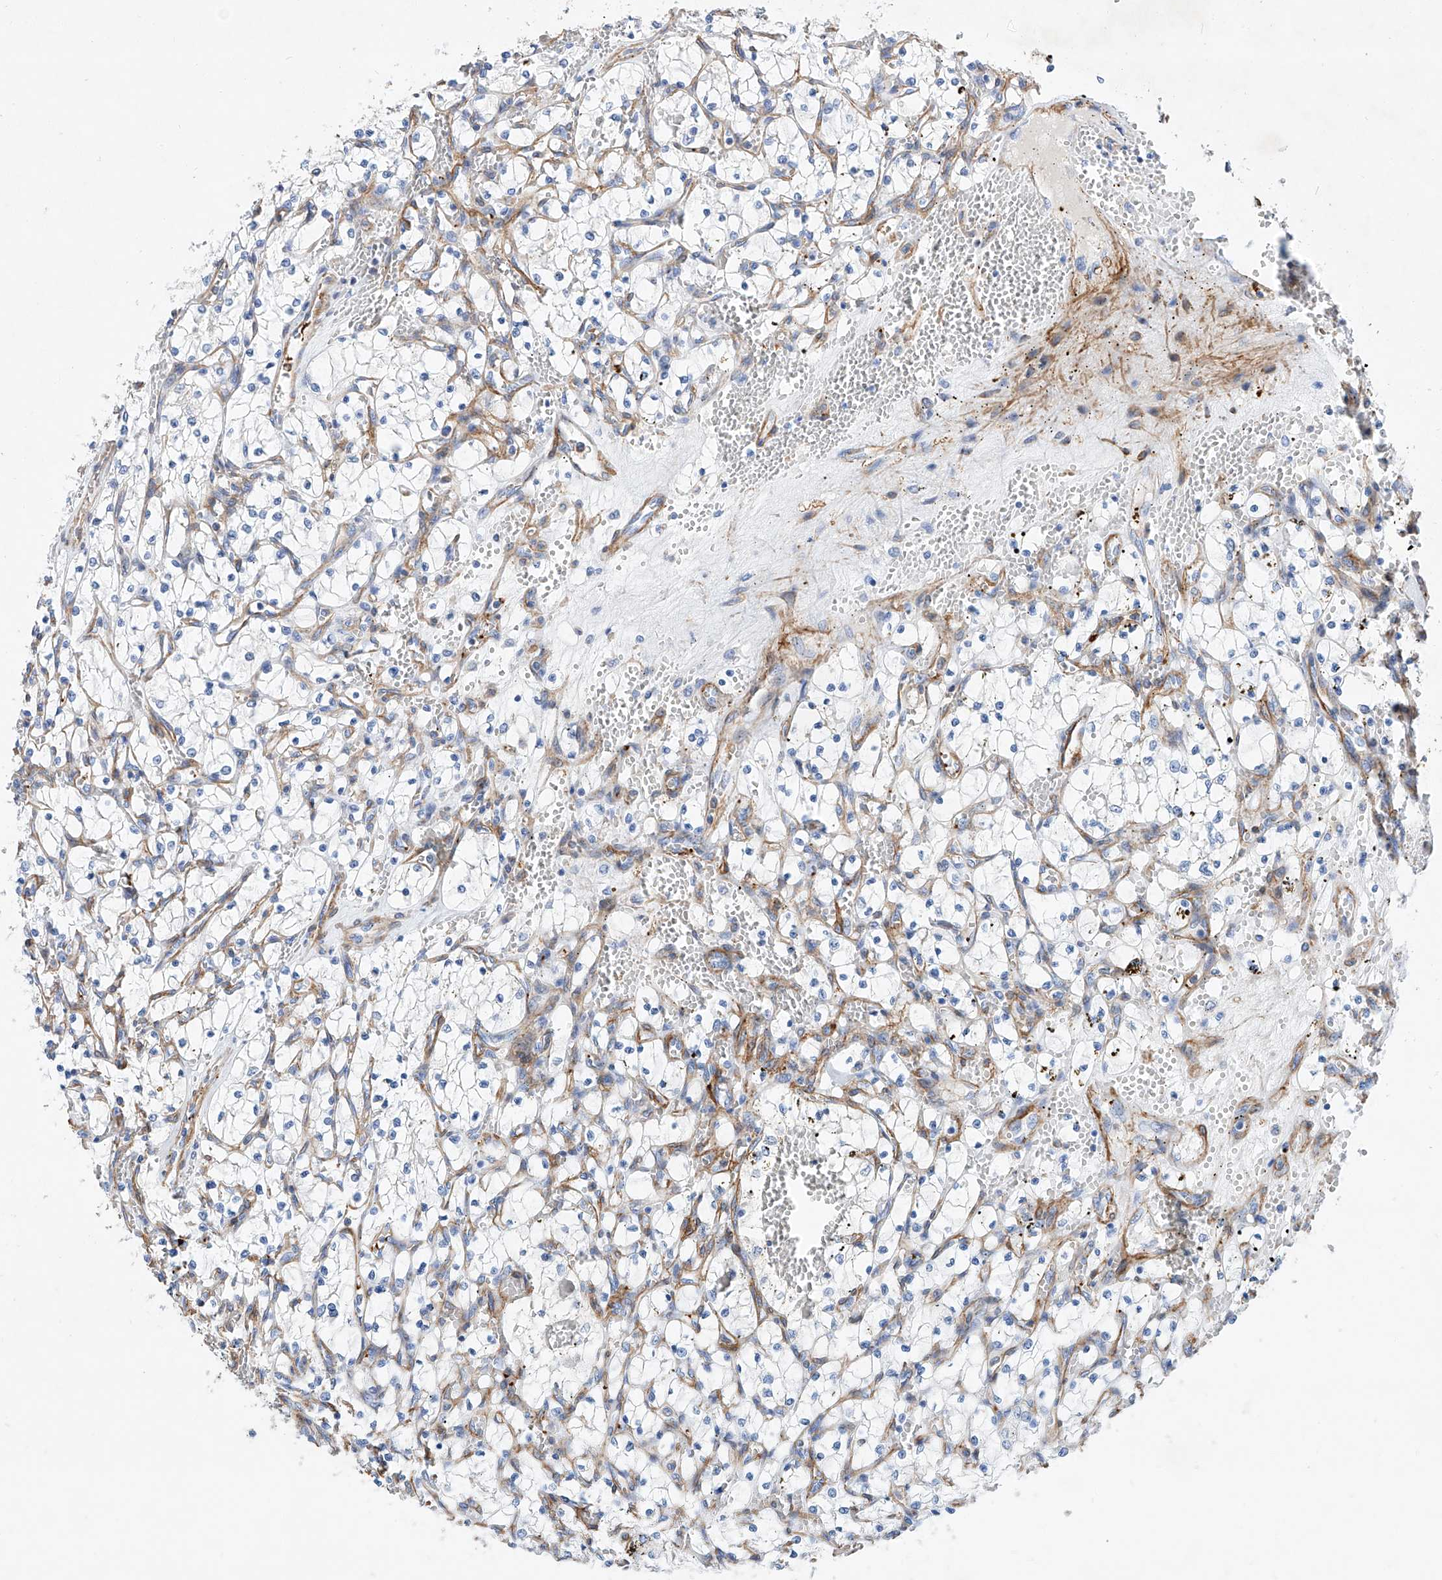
{"staining": {"intensity": "negative", "quantity": "none", "location": "none"}, "tissue": "renal cancer", "cell_type": "Tumor cells", "image_type": "cancer", "snomed": [{"axis": "morphology", "description": "Adenocarcinoma, NOS"}, {"axis": "topography", "description": "Kidney"}], "caption": "The histopathology image exhibits no staining of tumor cells in renal adenocarcinoma.", "gene": "TAS2R60", "patient": {"sex": "female", "age": 69}}